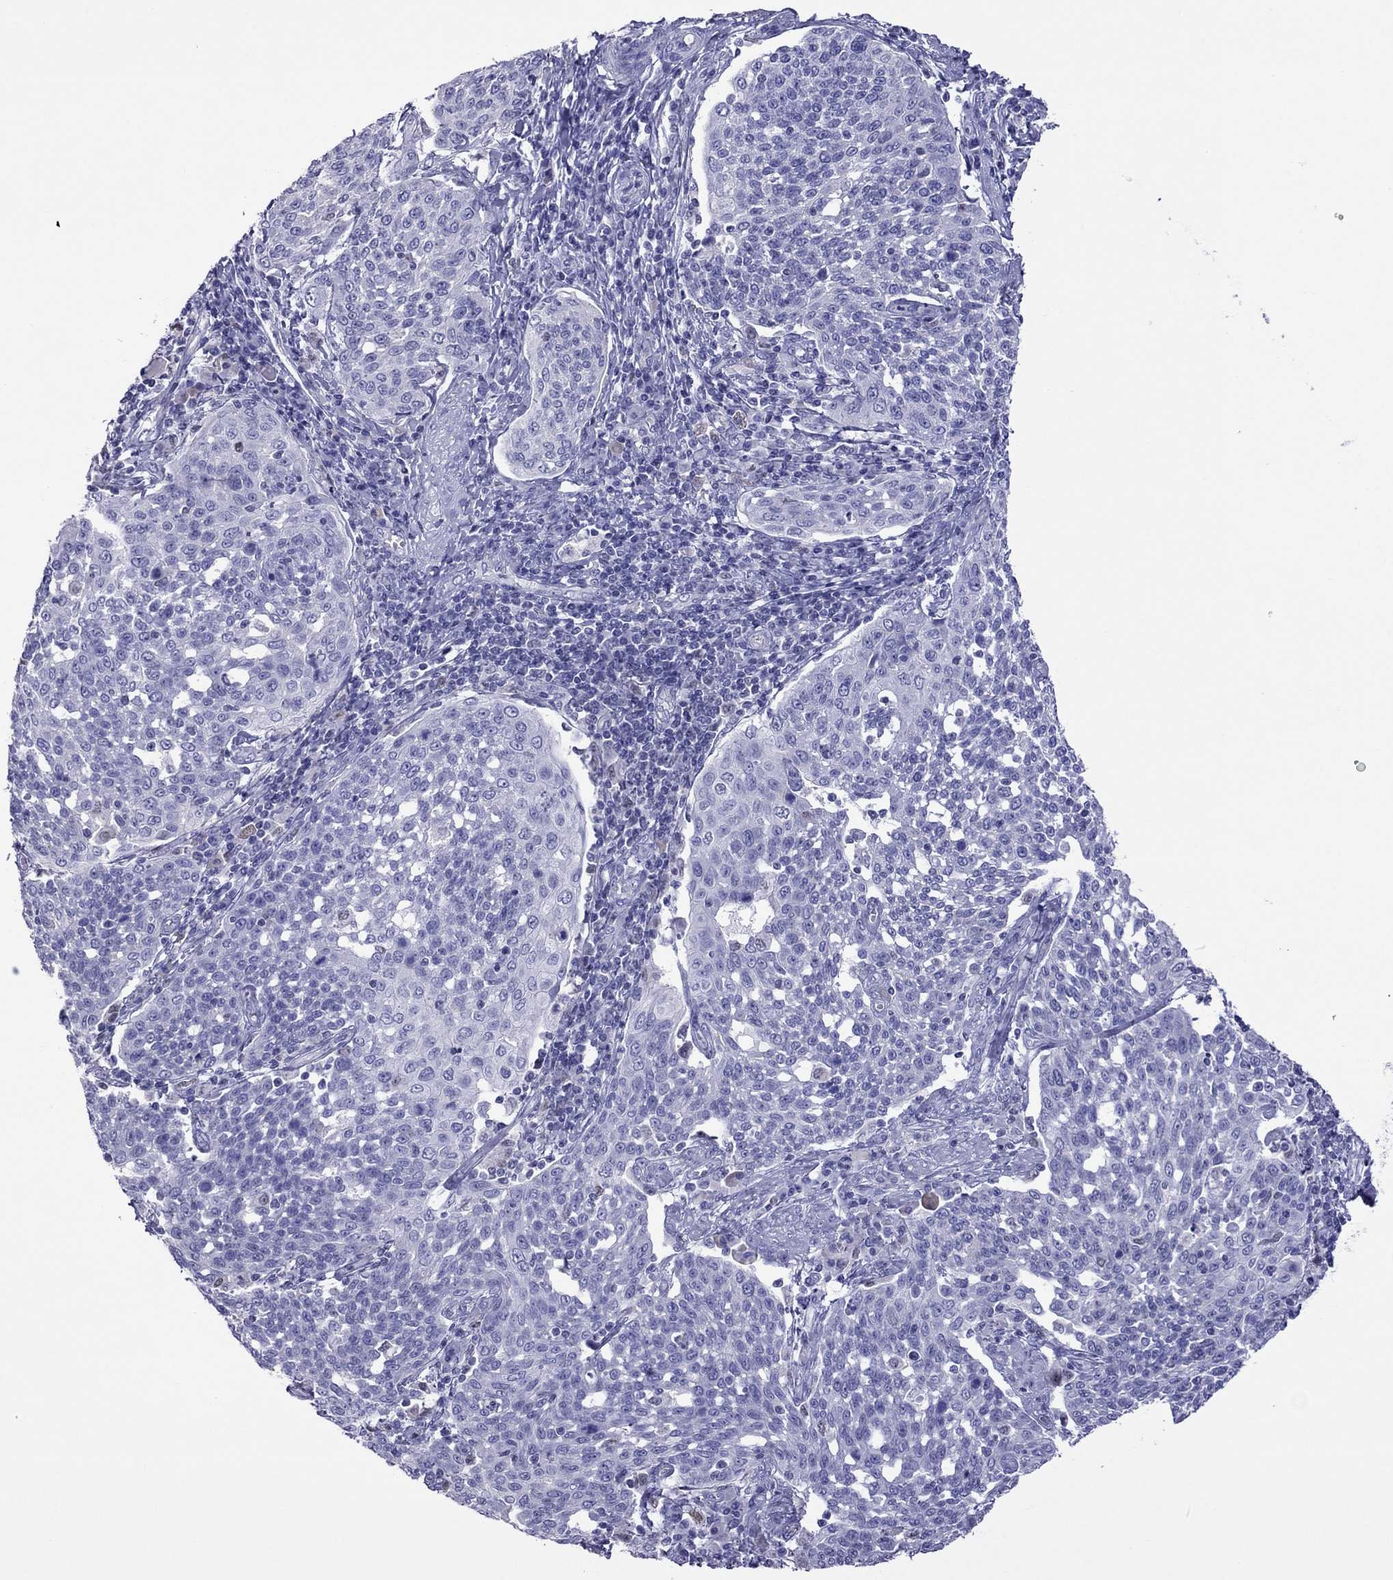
{"staining": {"intensity": "negative", "quantity": "none", "location": "none"}, "tissue": "cervical cancer", "cell_type": "Tumor cells", "image_type": "cancer", "snomed": [{"axis": "morphology", "description": "Squamous cell carcinoma, NOS"}, {"axis": "topography", "description": "Cervix"}], "caption": "This micrograph is of cervical cancer stained with immunohistochemistry (IHC) to label a protein in brown with the nuclei are counter-stained blue. There is no staining in tumor cells. (Stains: DAB immunohistochemistry (IHC) with hematoxylin counter stain, Microscopy: brightfield microscopy at high magnification).", "gene": "MPZ", "patient": {"sex": "female", "age": 34}}